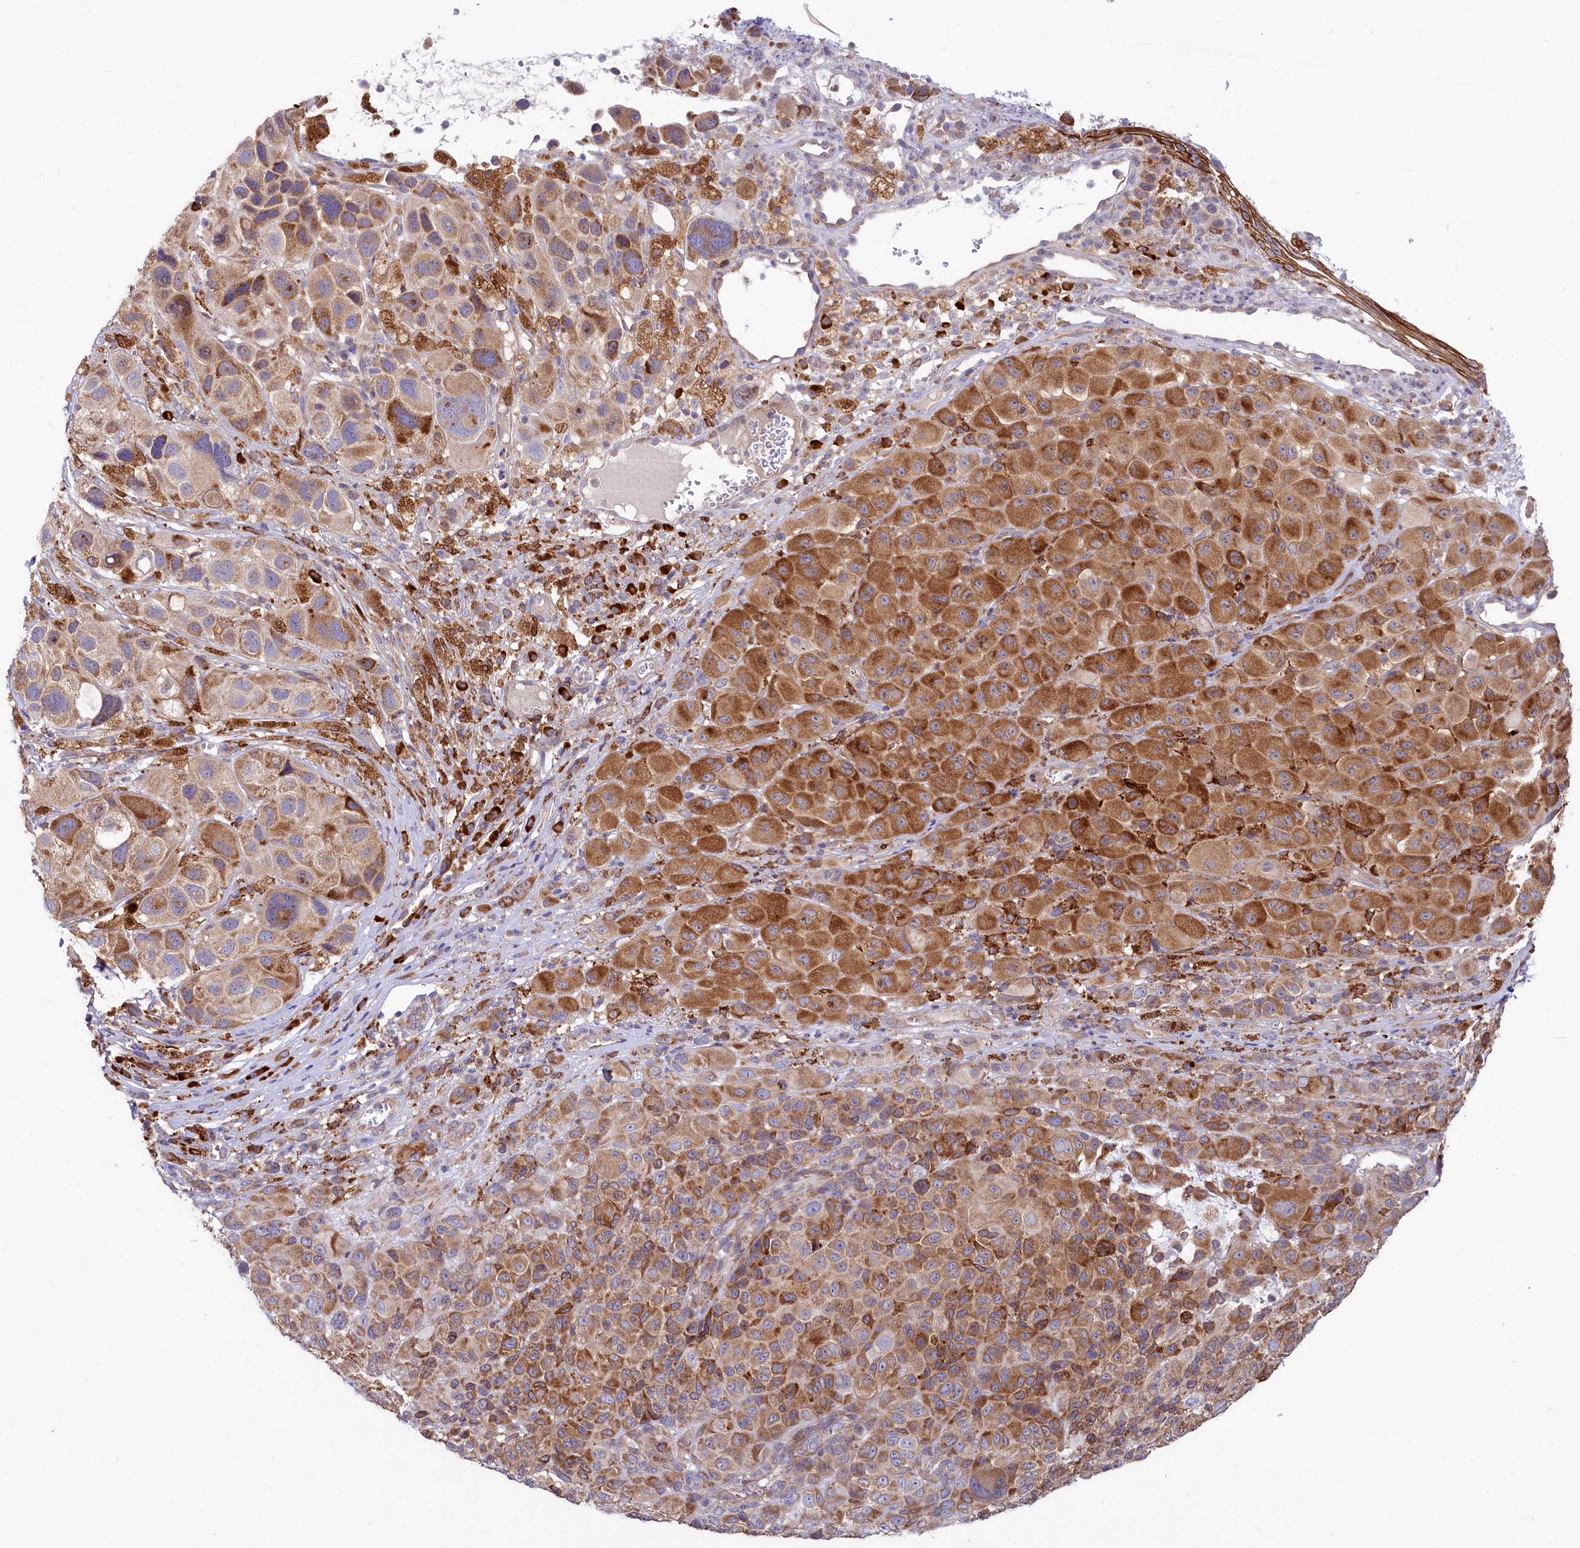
{"staining": {"intensity": "moderate", "quantity": "25%-75%", "location": "cytoplasmic/membranous"}, "tissue": "melanoma", "cell_type": "Tumor cells", "image_type": "cancer", "snomed": [{"axis": "morphology", "description": "Malignant melanoma, NOS"}, {"axis": "topography", "description": "Skin of trunk"}], "caption": "Human melanoma stained with a brown dye exhibits moderate cytoplasmic/membranous positive staining in approximately 25%-75% of tumor cells.", "gene": "CHID1", "patient": {"sex": "male", "age": 71}}